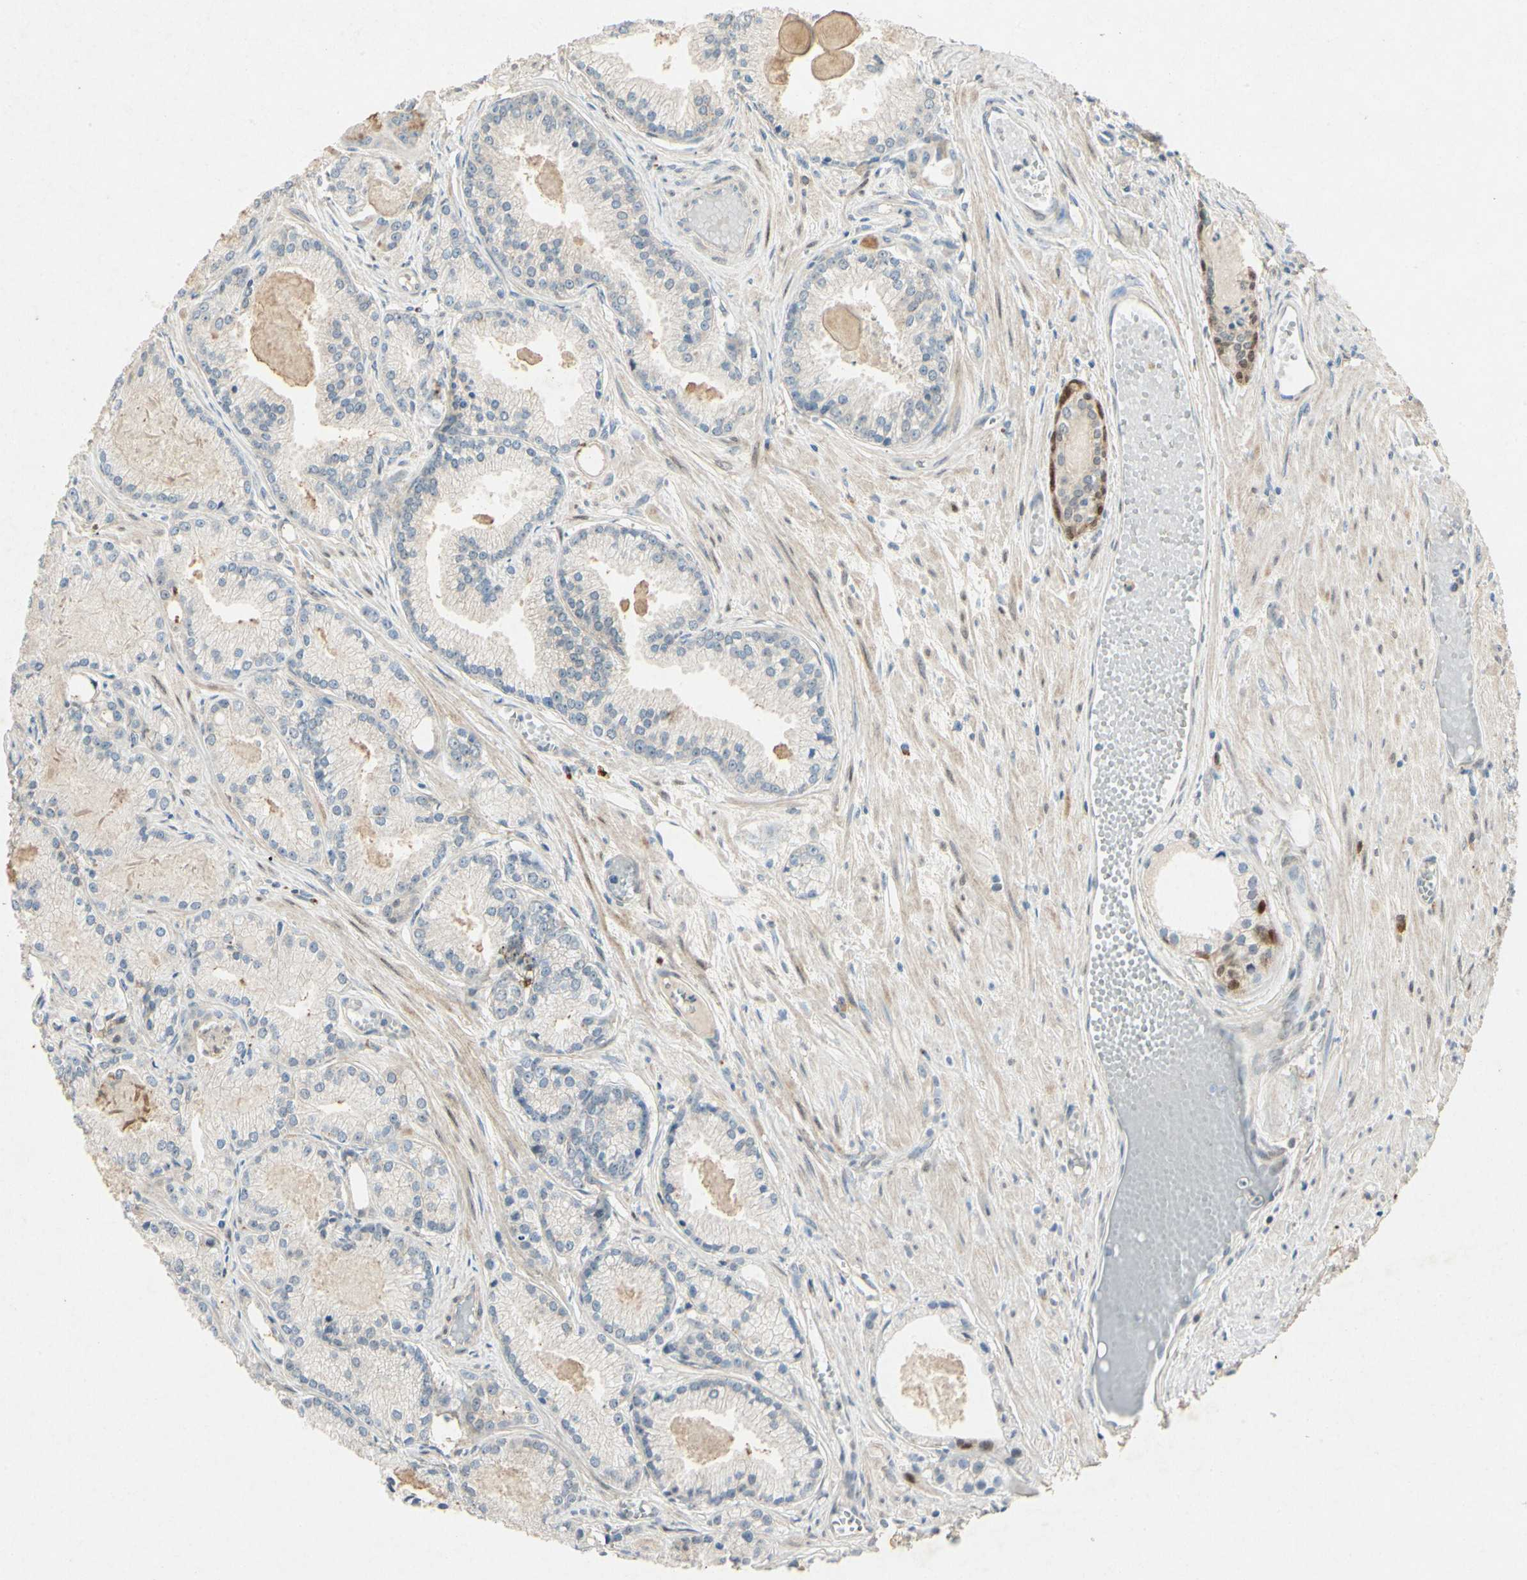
{"staining": {"intensity": "negative", "quantity": "none", "location": "none"}, "tissue": "prostate cancer", "cell_type": "Tumor cells", "image_type": "cancer", "snomed": [{"axis": "morphology", "description": "Adenocarcinoma, Low grade"}, {"axis": "topography", "description": "Prostate"}], "caption": "This is a photomicrograph of immunohistochemistry (IHC) staining of low-grade adenocarcinoma (prostate), which shows no staining in tumor cells.", "gene": "HSPA1B", "patient": {"sex": "male", "age": 72}}